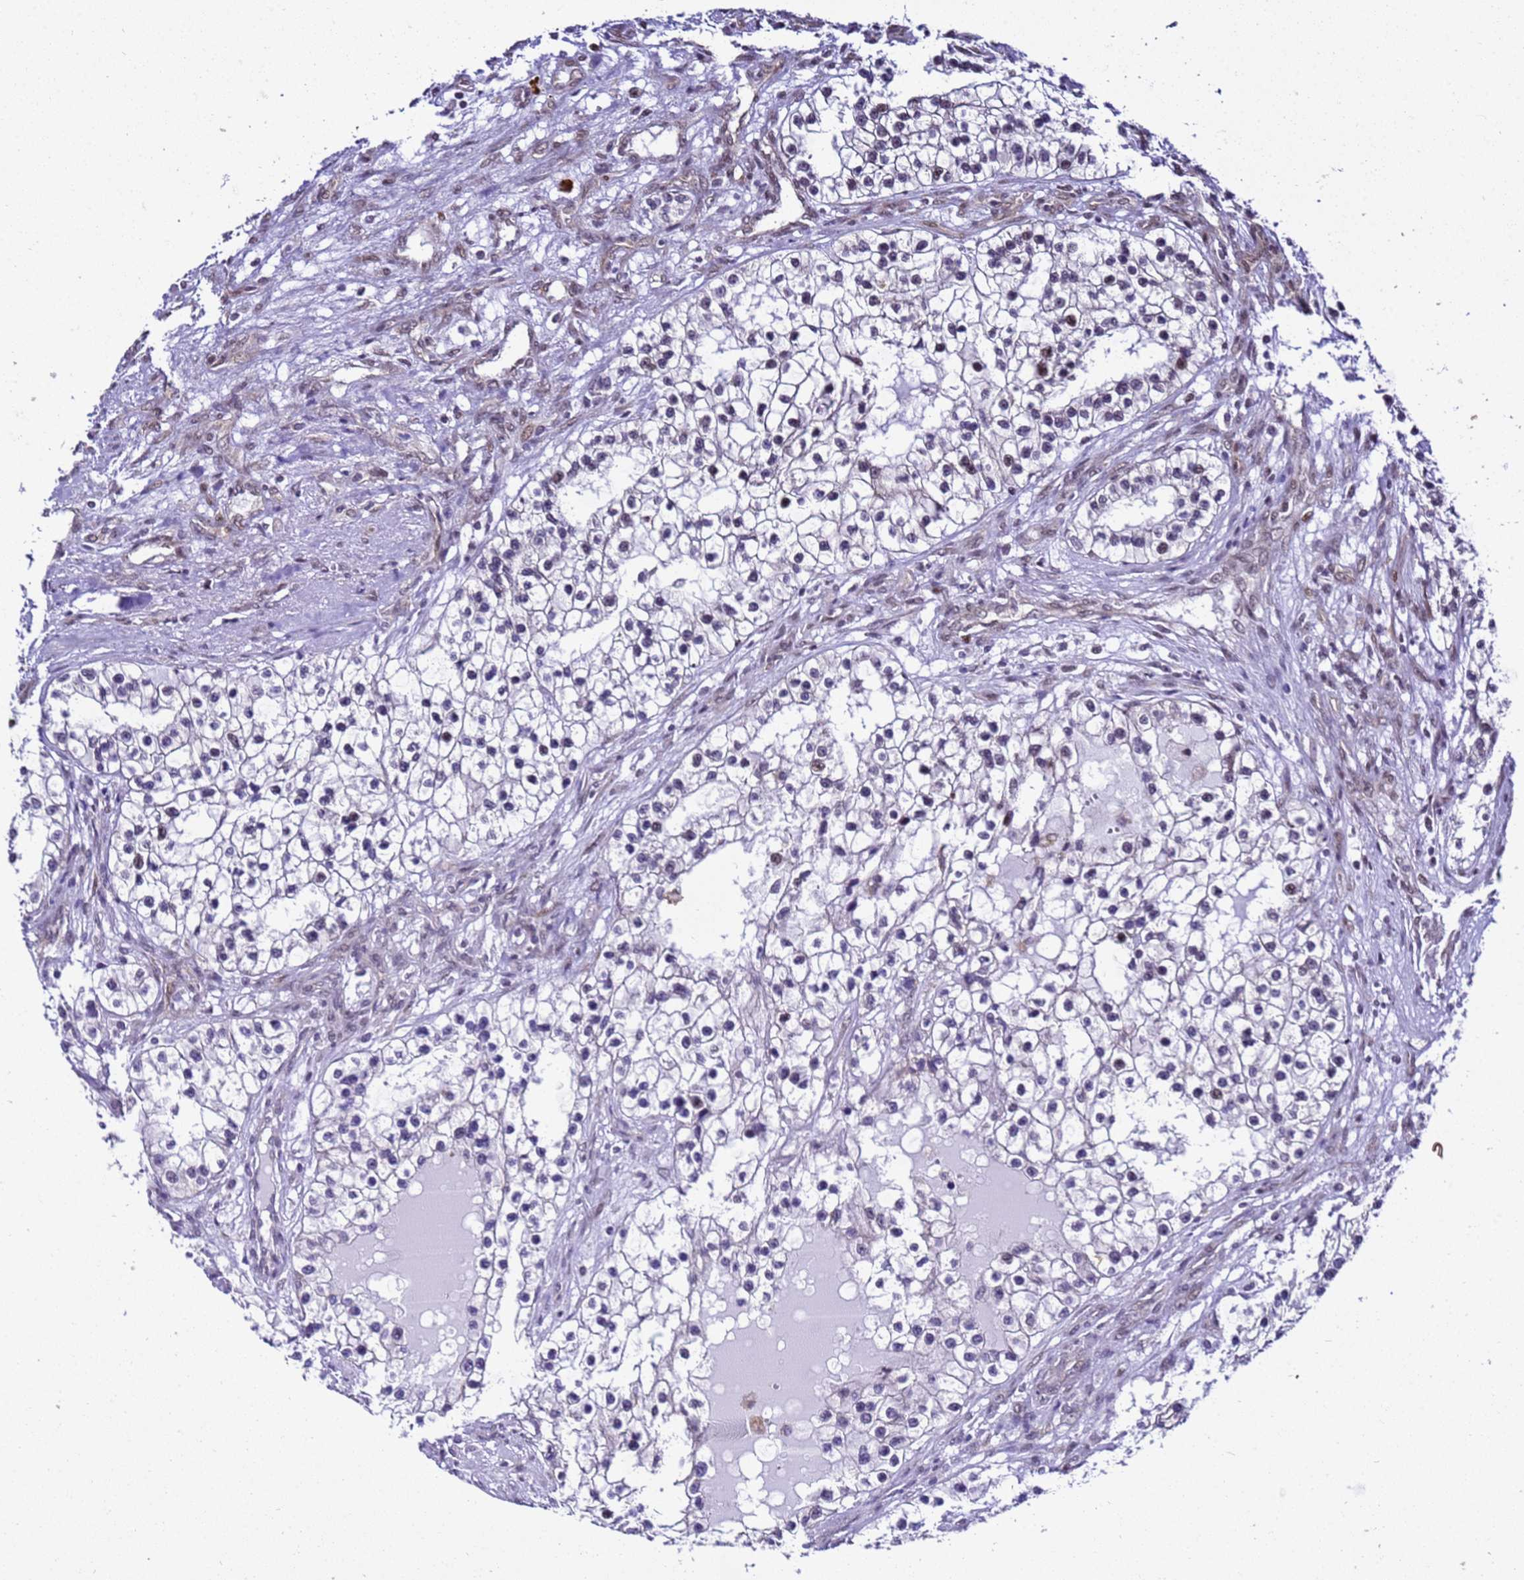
{"staining": {"intensity": "negative", "quantity": "none", "location": "none"}, "tissue": "renal cancer", "cell_type": "Tumor cells", "image_type": "cancer", "snomed": [{"axis": "morphology", "description": "Adenocarcinoma, NOS"}, {"axis": "topography", "description": "Kidney"}], "caption": "There is no significant staining in tumor cells of renal adenocarcinoma.", "gene": "SMN1", "patient": {"sex": "female", "age": 57}}